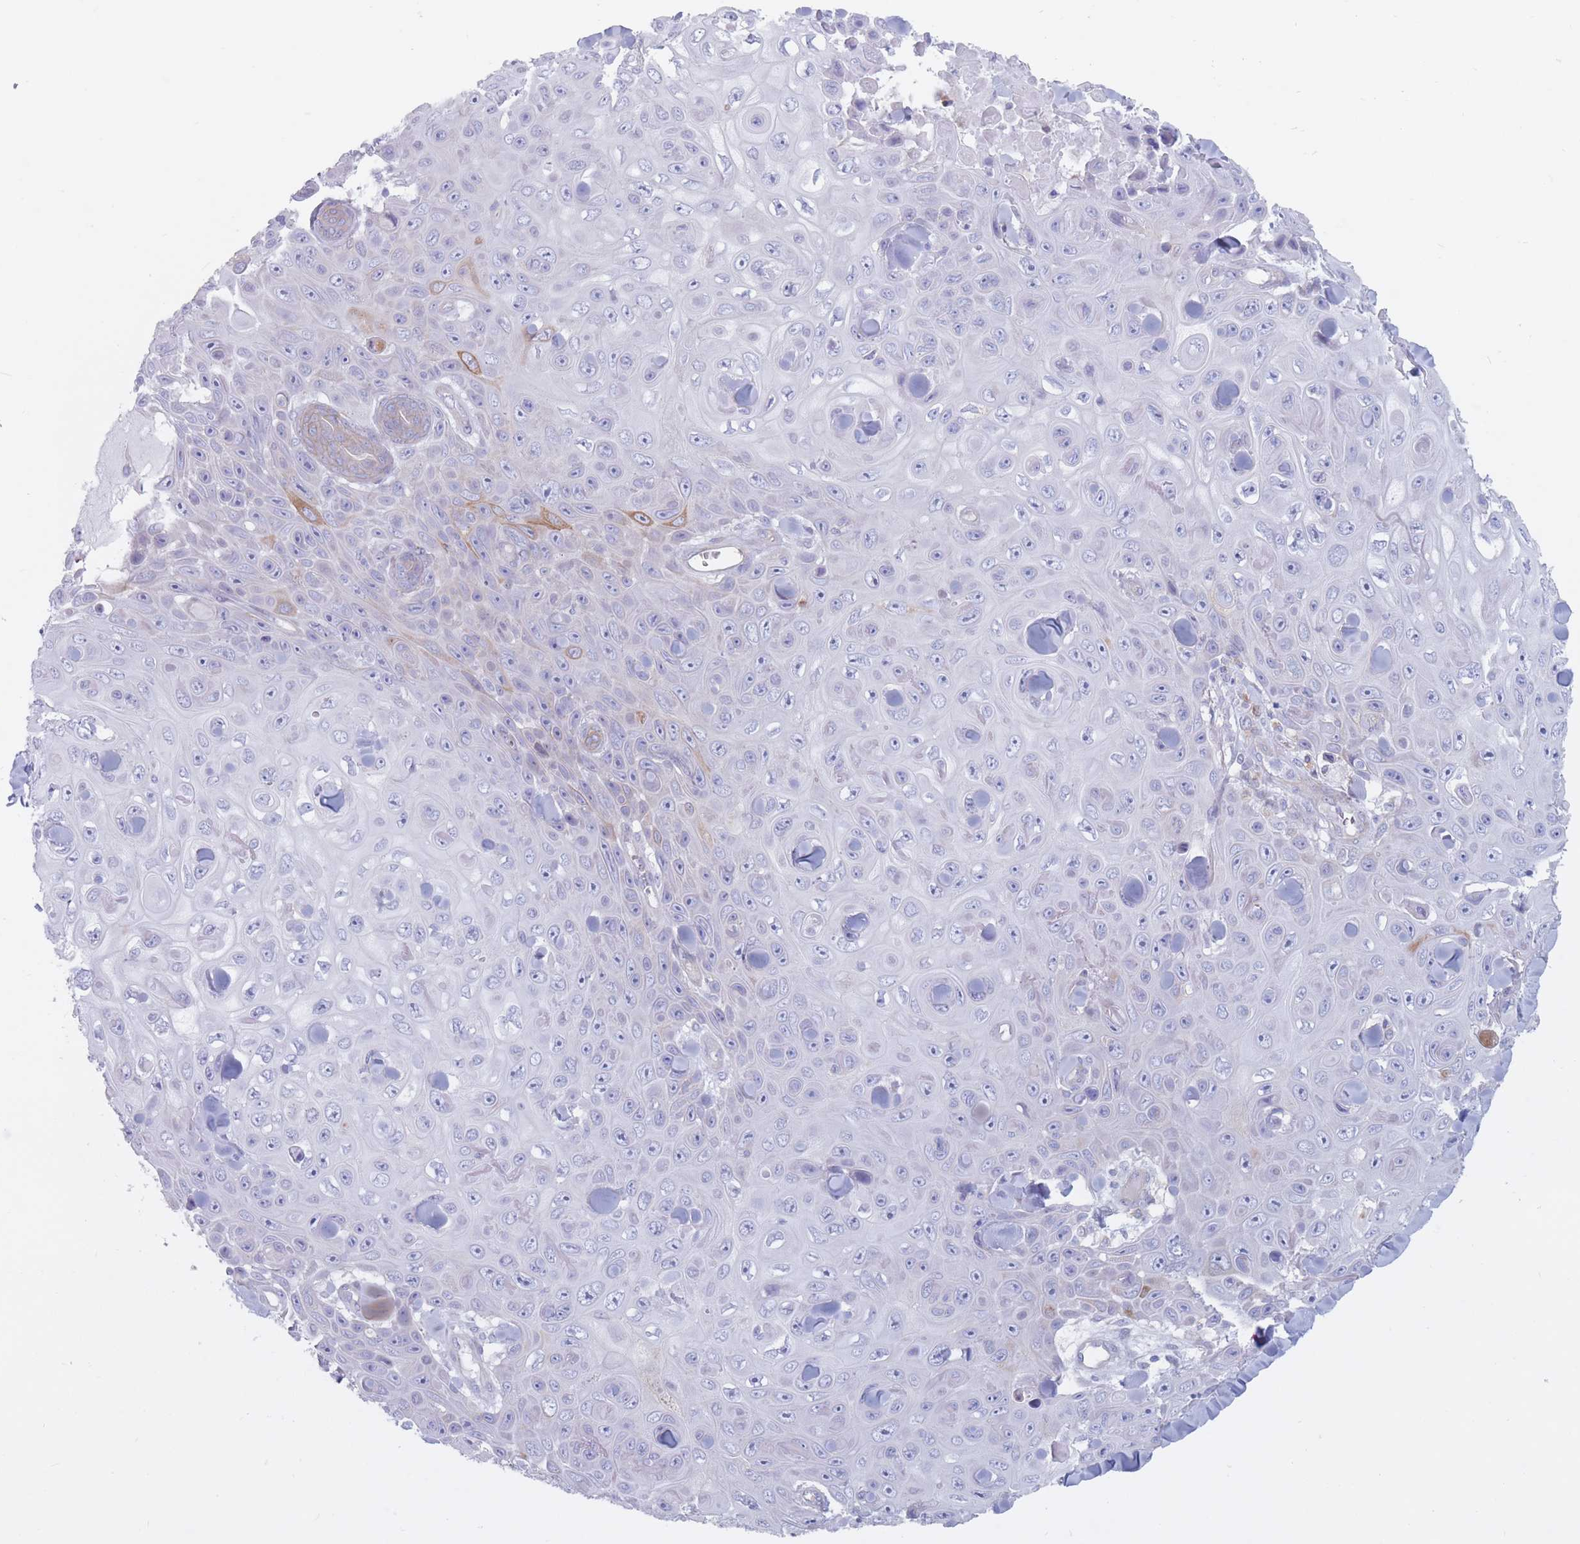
{"staining": {"intensity": "moderate", "quantity": "<25%", "location": "cytoplasmic/membranous"}, "tissue": "skin cancer", "cell_type": "Tumor cells", "image_type": "cancer", "snomed": [{"axis": "morphology", "description": "Squamous cell carcinoma, NOS"}, {"axis": "topography", "description": "Skin"}], "caption": "Moderate cytoplasmic/membranous positivity is seen in approximately <25% of tumor cells in squamous cell carcinoma (skin). (brown staining indicates protein expression, while blue staining denotes nuclei).", "gene": "PLPP1", "patient": {"sex": "male", "age": 82}}